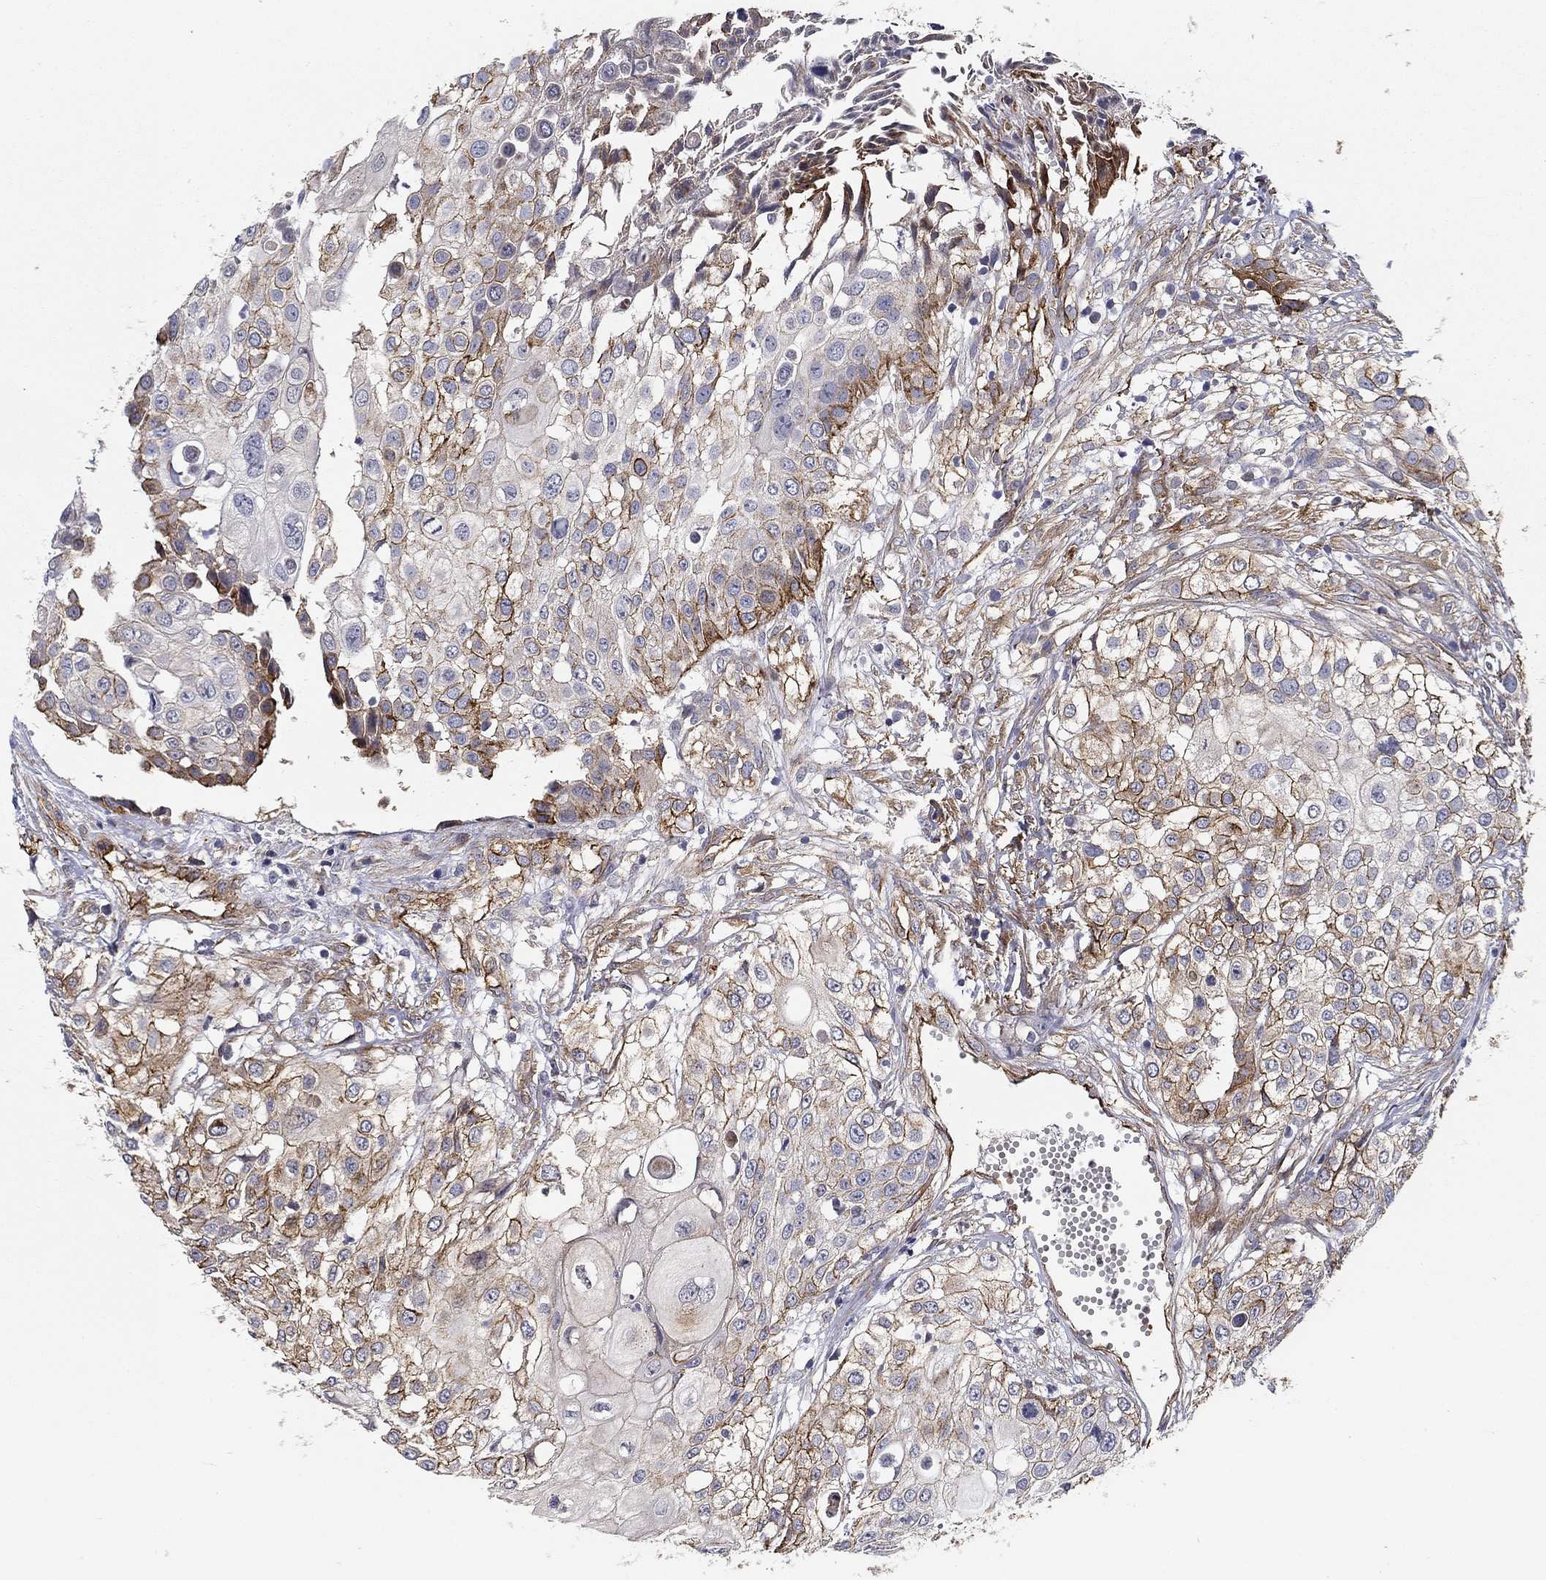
{"staining": {"intensity": "strong", "quantity": "<25%", "location": "cytoplasmic/membranous"}, "tissue": "urothelial cancer", "cell_type": "Tumor cells", "image_type": "cancer", "snomed": [{"axis": "morphology", "description": "Urothelial carcinoma, High grade"}, {"axis": "topography", "description": "Urinary bladder"}], "caption": "Approximately <25% of tumor cells in urothelial carcinoma (high-grade) reveal strong cytoplasmic/membranous protein expression as visualized by brown immunohistochemical staining.", "gene": "SYNC", "patient": {"sex": "female", "age": 79}}